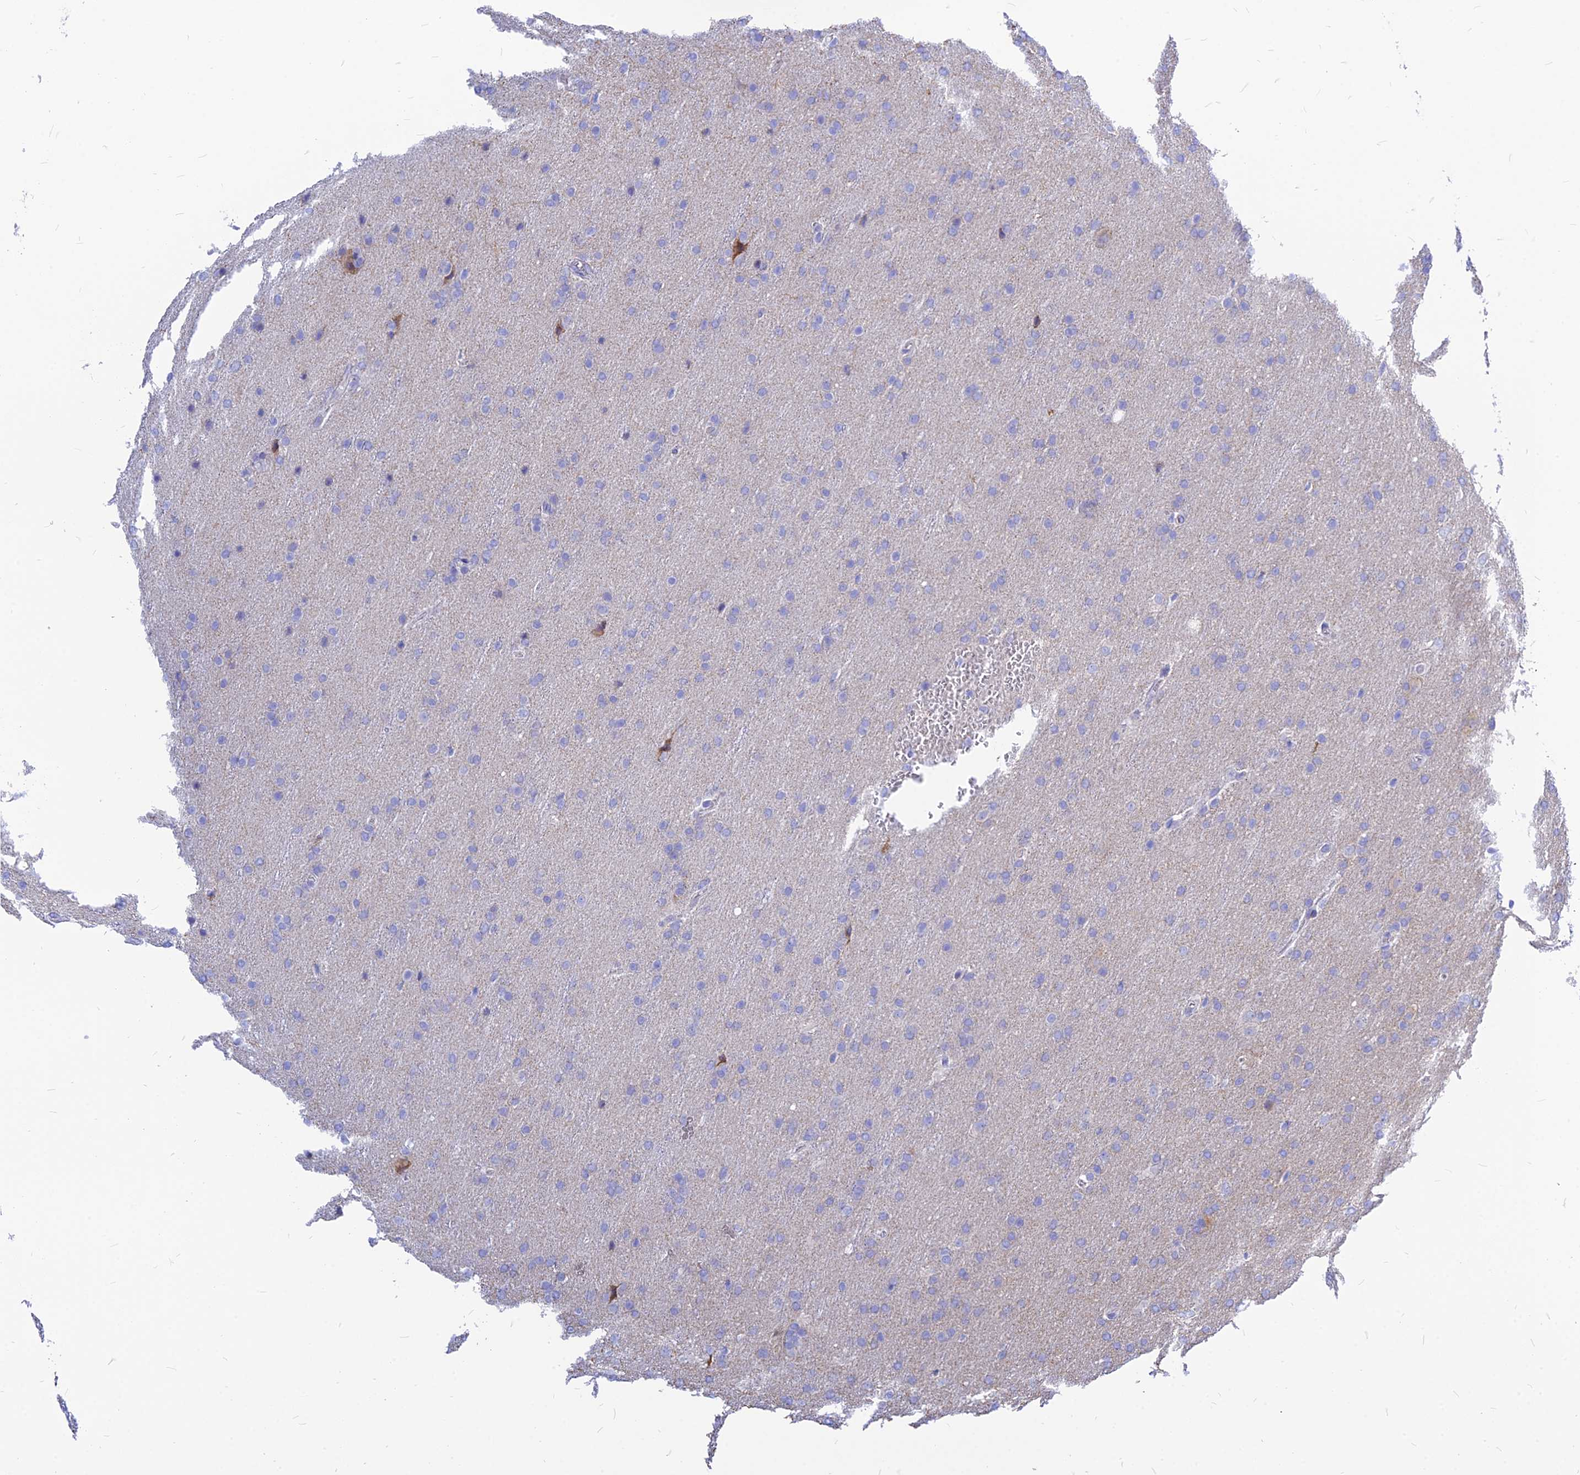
{"staining": {"intensity": "negative", "quantity": "none", "location": "none"}, "tissue": "glioma", "cell_type": "Tumor cells", "image_type": "cancer", "snomed": [{"axis": "morphology", "description": "Glioma, malignant, Low grade"}, {"axis": "topography", "description": "Brain"}], "caption": "Image shows no protein staining in tumor cells of glioma tissue. (DAB immunohistochemistry with hematoxylin counter stain).", "gene": "CNOT6", "patient": {"sex": "female", "age": 32}}